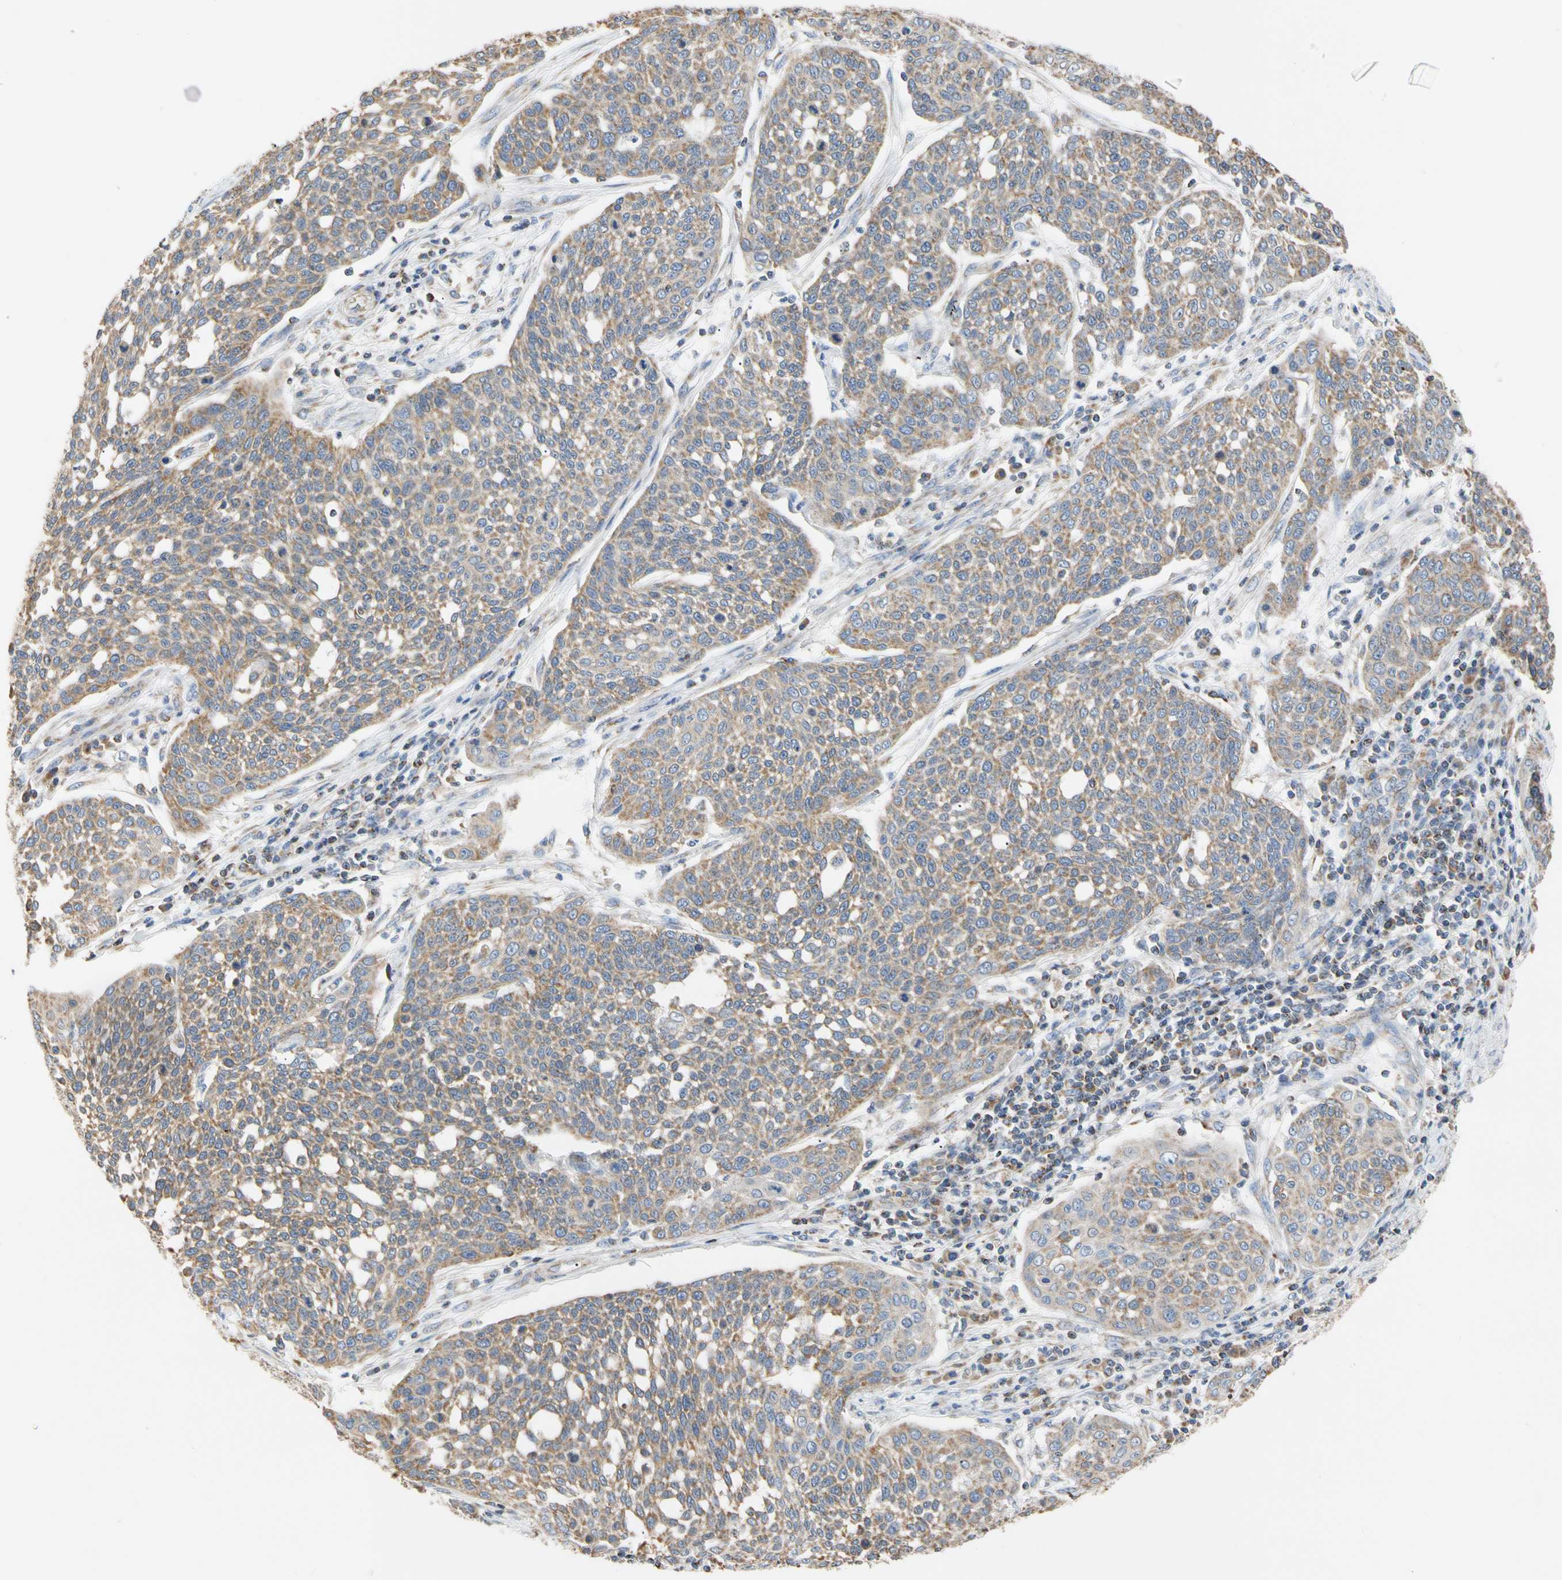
{"staining": {"intensity": "weak", "quantity": ">75%", "location": "cytoplasmic/membranous"}, "tissue": "cervical cancer", "cell_type": "Tumor cells", "image_type": "cancer", "snomed": [{"axis": "morphology", "description": "Squamous cell carcinoma, NOS"}, {"axis": "topography", "description": "Cervix"}], "caption": "High-power microscopy captured an immunohistochemistry (IHC) histopathology image of squamous cell carcinoma (cervical), revealing weak cytoplasmic/membranous positivity in approximately >75% of tumor cells.", "gene": "PLGRKT", "patient": {"sex": "female", "age": 34}}